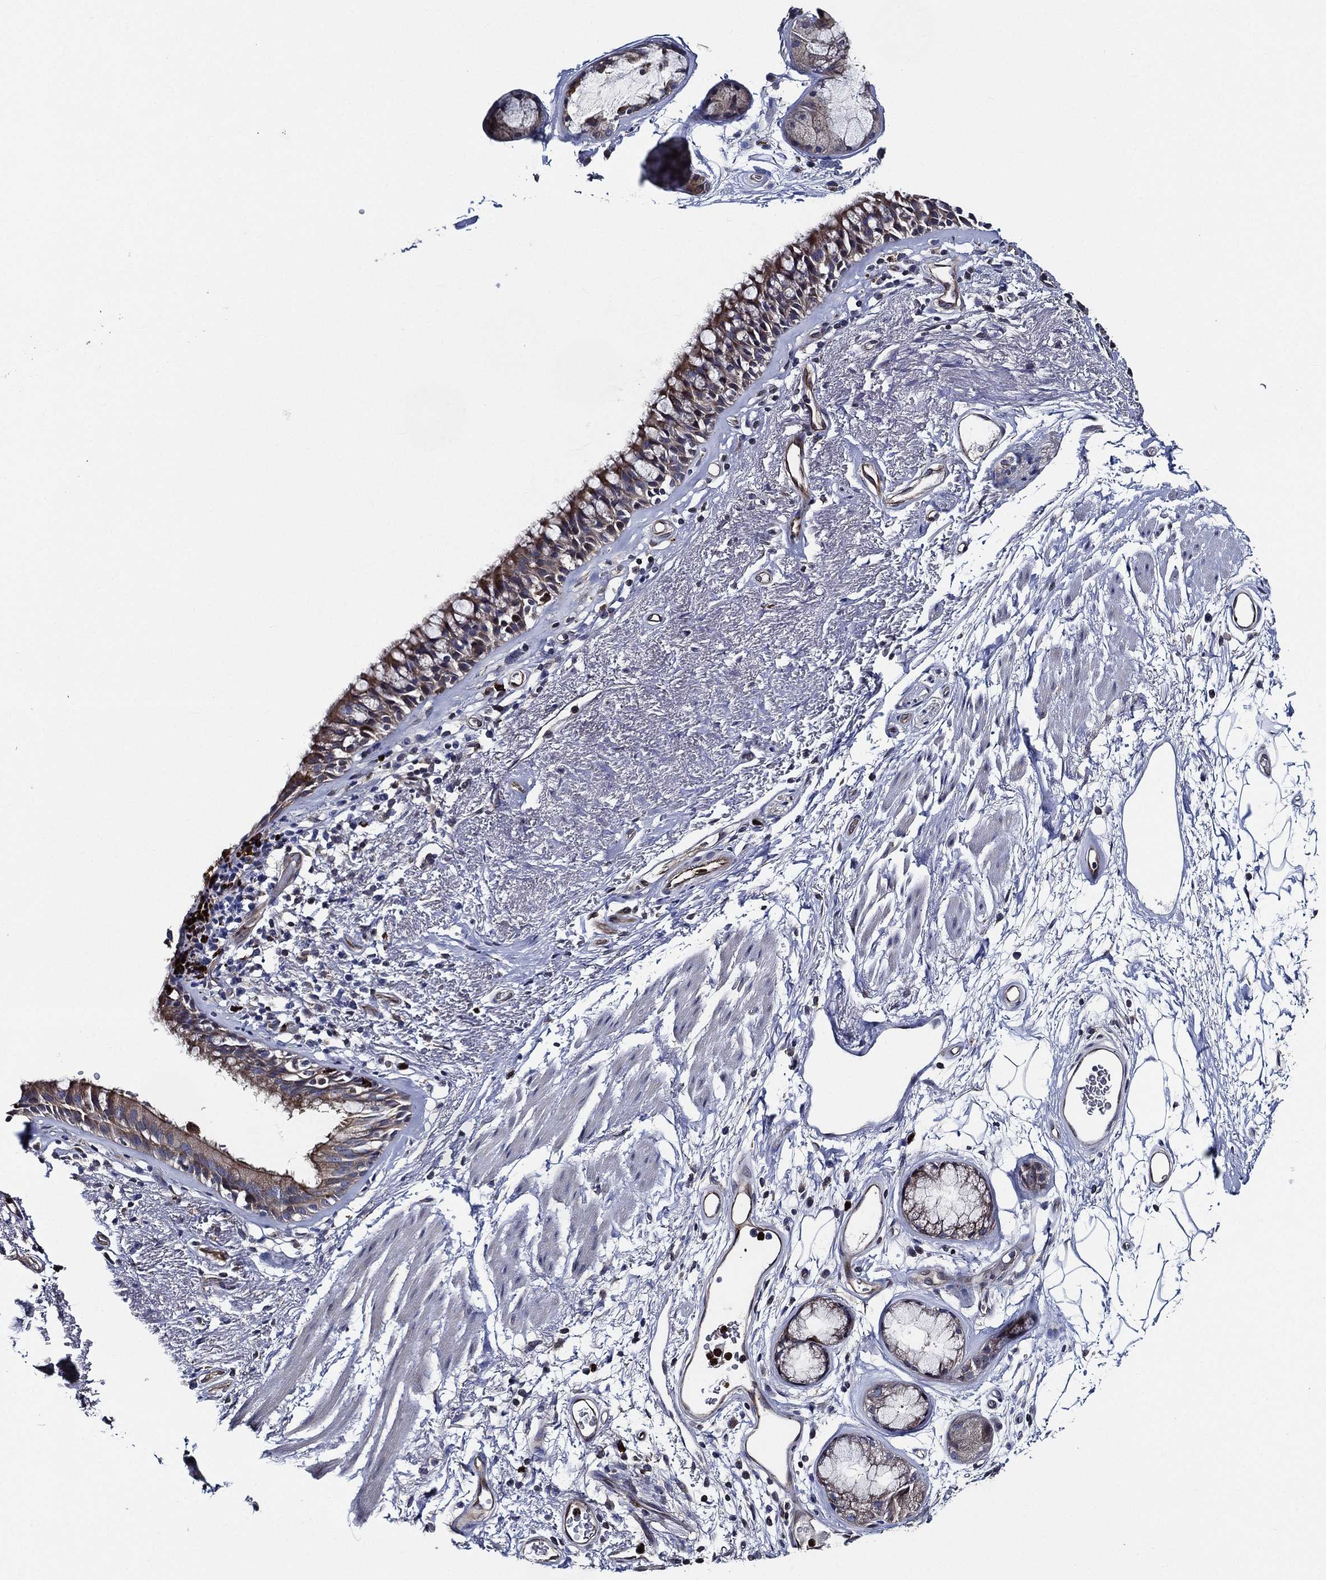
{"staining": {"intensity": "moderate", "quantity": "<25%", "location": "cytoplasmic/membranous"}, "tissue": "bronchus", "cell_type": "Respiratory epithelial cells", "image_type": "normal", "snomed": [{"axis": "morphology", "description": "Normal tissue, NOS"}, {"axis": "topography", "description": "Bronchus"}], "caption": "This histopathology image demonstrates IHC staining of unremarkable bronchus, with low moderate cytoplasmic/membranous staining in approximately <25% of respiratory epithelial cells.", "gene": "KIF20B", "patient": {"sex": "male", "age": 82}}